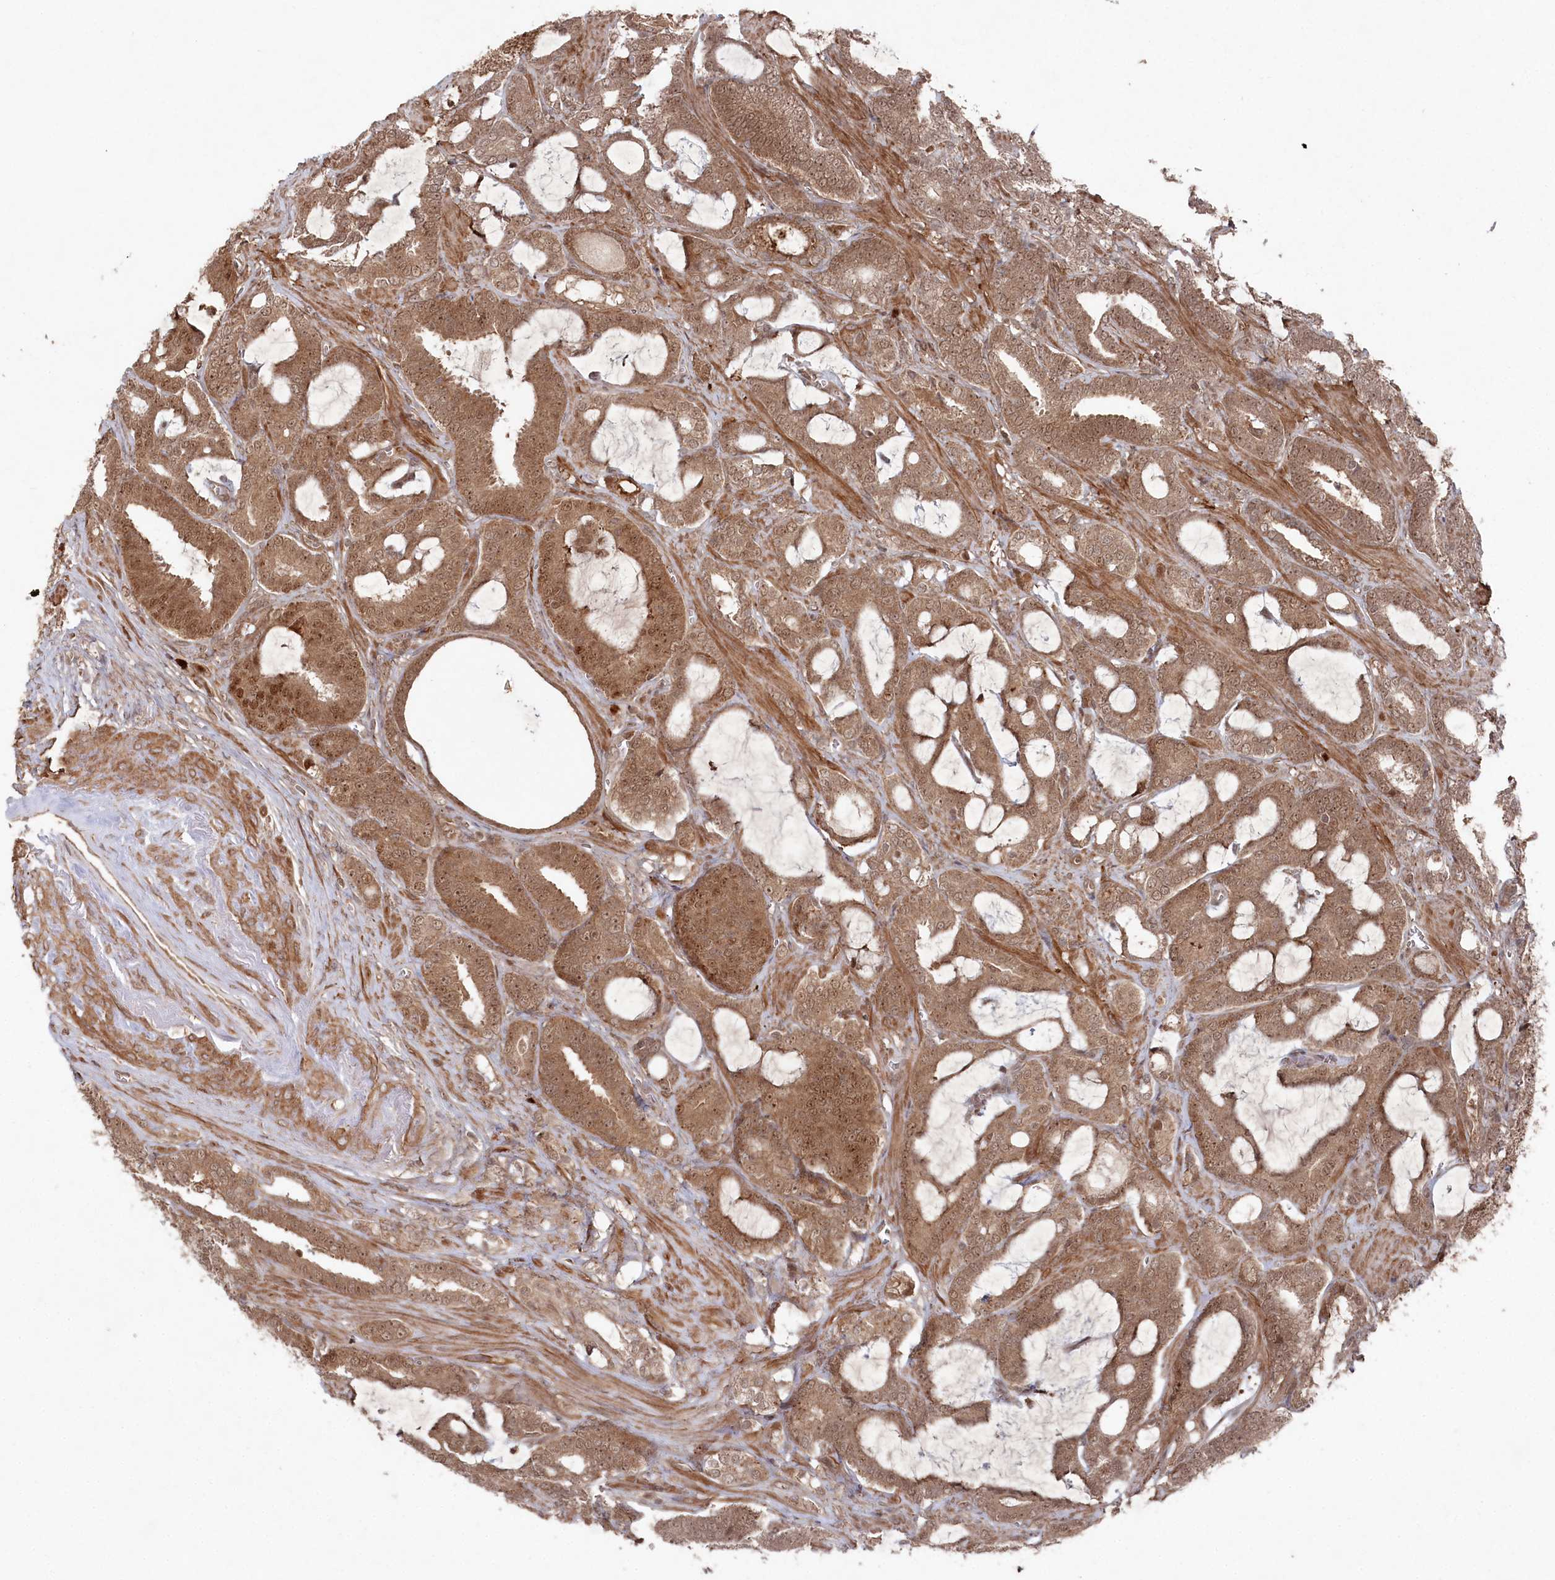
{"staining": {"intensity": "moderate", "quantity": ">75%", "location": "cytoplasmic/membranous,nuclear"}, "tissue": "prostate cancer", "cell_type": "Tumor cells", "image_type": "cancer", "snomed": [{"axis": "morphology", "description": "Adenocarcinoma, High grade"}, {"axis": "topography", "description": "Prostate and seminal vesicle, NOS"}], "caption": "The immunohistochemical stain labels moderate cytoplasmic/membranous and nuclear expression in tumor cells of prostate cancer (adenocarcinoma (high-grade)) tissue.", "gene": "BORCS7", "patient": {"sex": "male", "age": 67}}